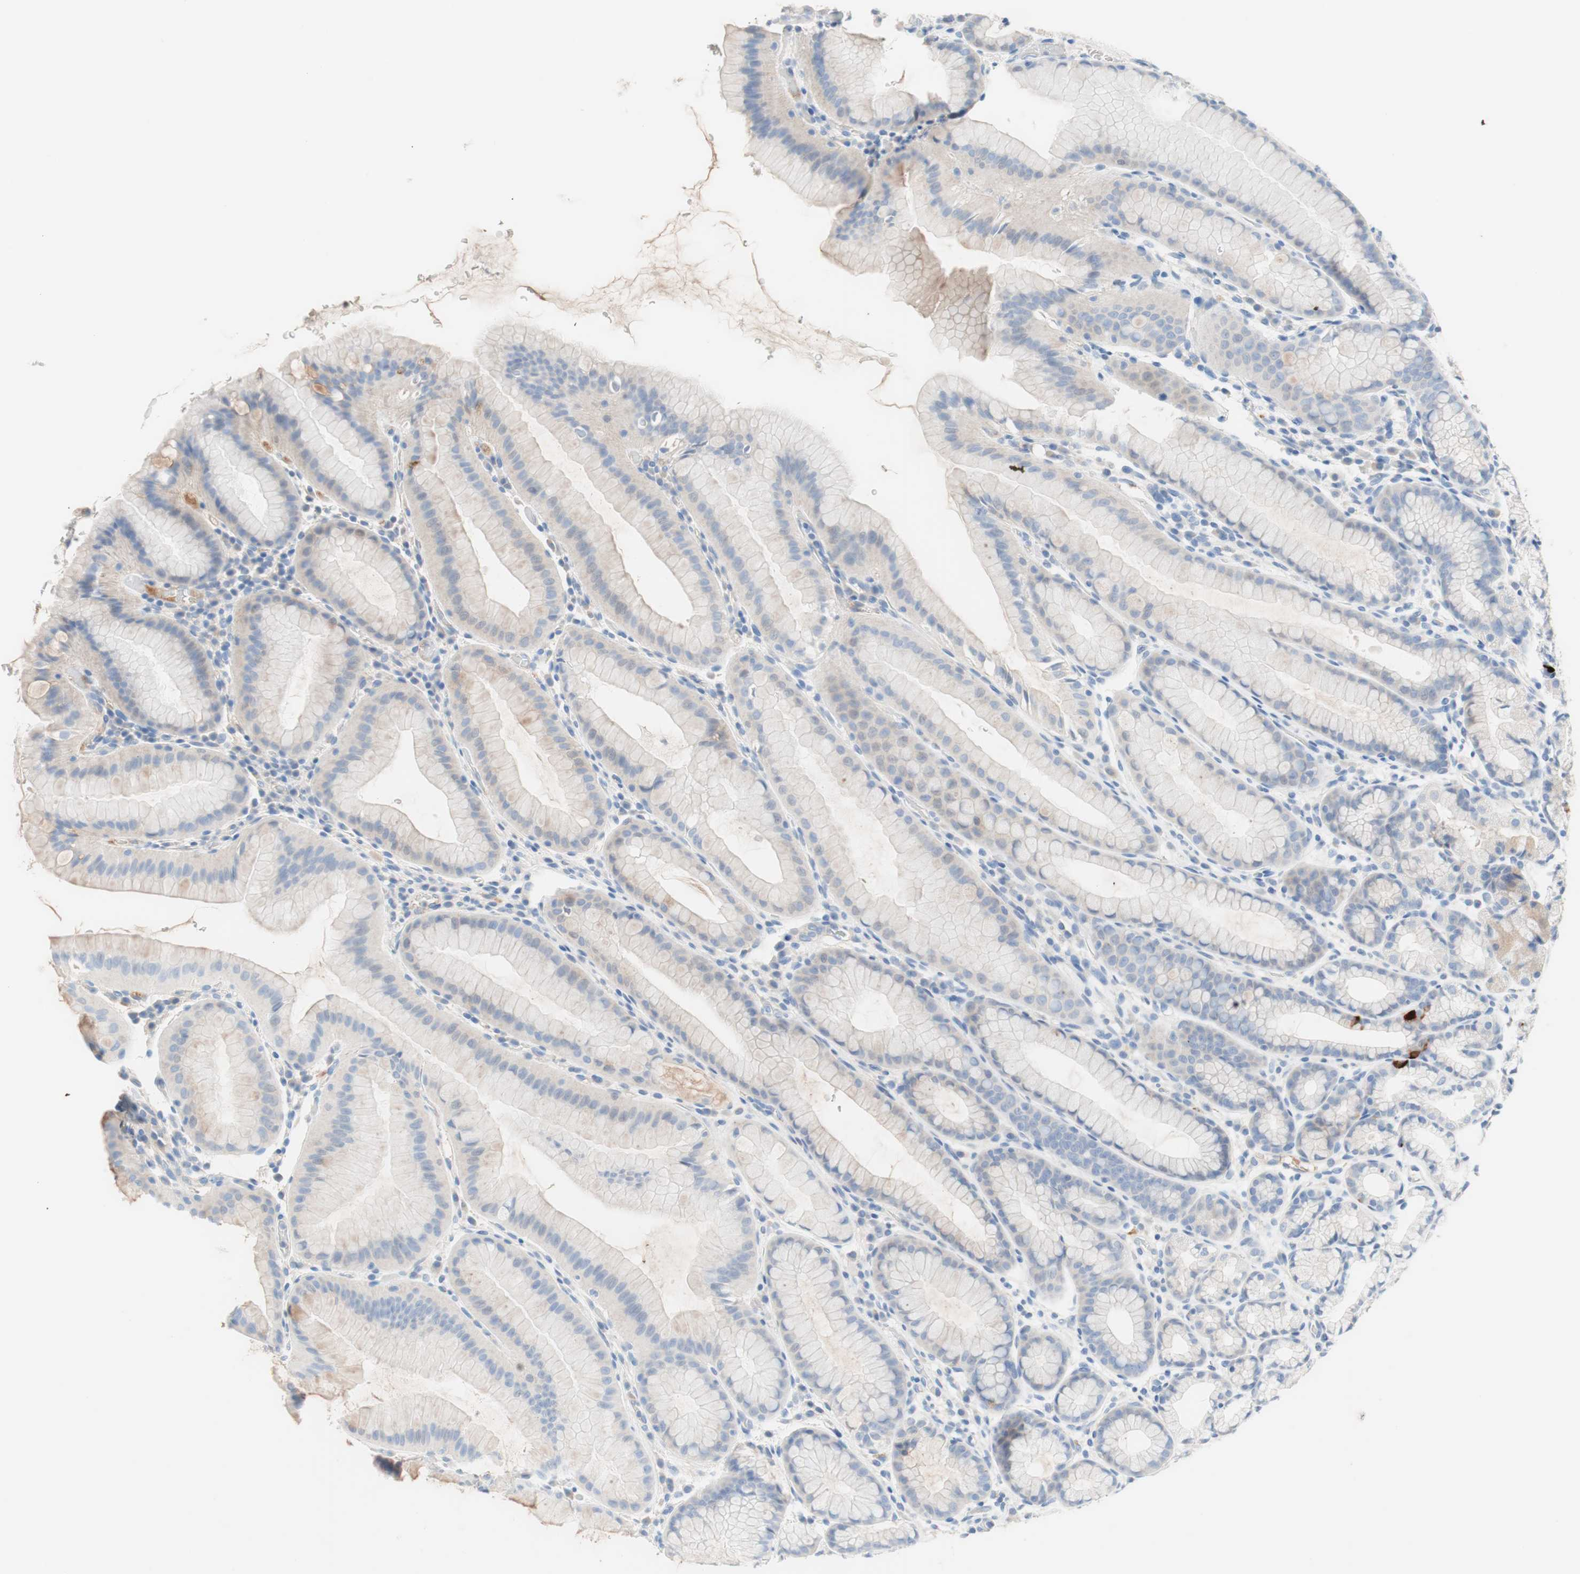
{"staining": {"intensity": "strong", "quantity": "<25%", "location": "cytoplasmic/membranous"}, "tissue": "stomach", "cell_type": "Glandular cells", "image_type": "normal", "snomed": [{"axis": "morphology", "description": "Normal tissue, NOS"}, {"axis": "topography", "description": "Stomach, upper"}], "caption": "Immunohistochemistry (IHC) photomicrograph of normal human stomach stained for a protein (brown), which reveals medium levels of strong cytoplasmic/membranous staining in about <25% of glandular cells.", "gene": "RBP4", "patient": {"sex": "male", "age": 68}}